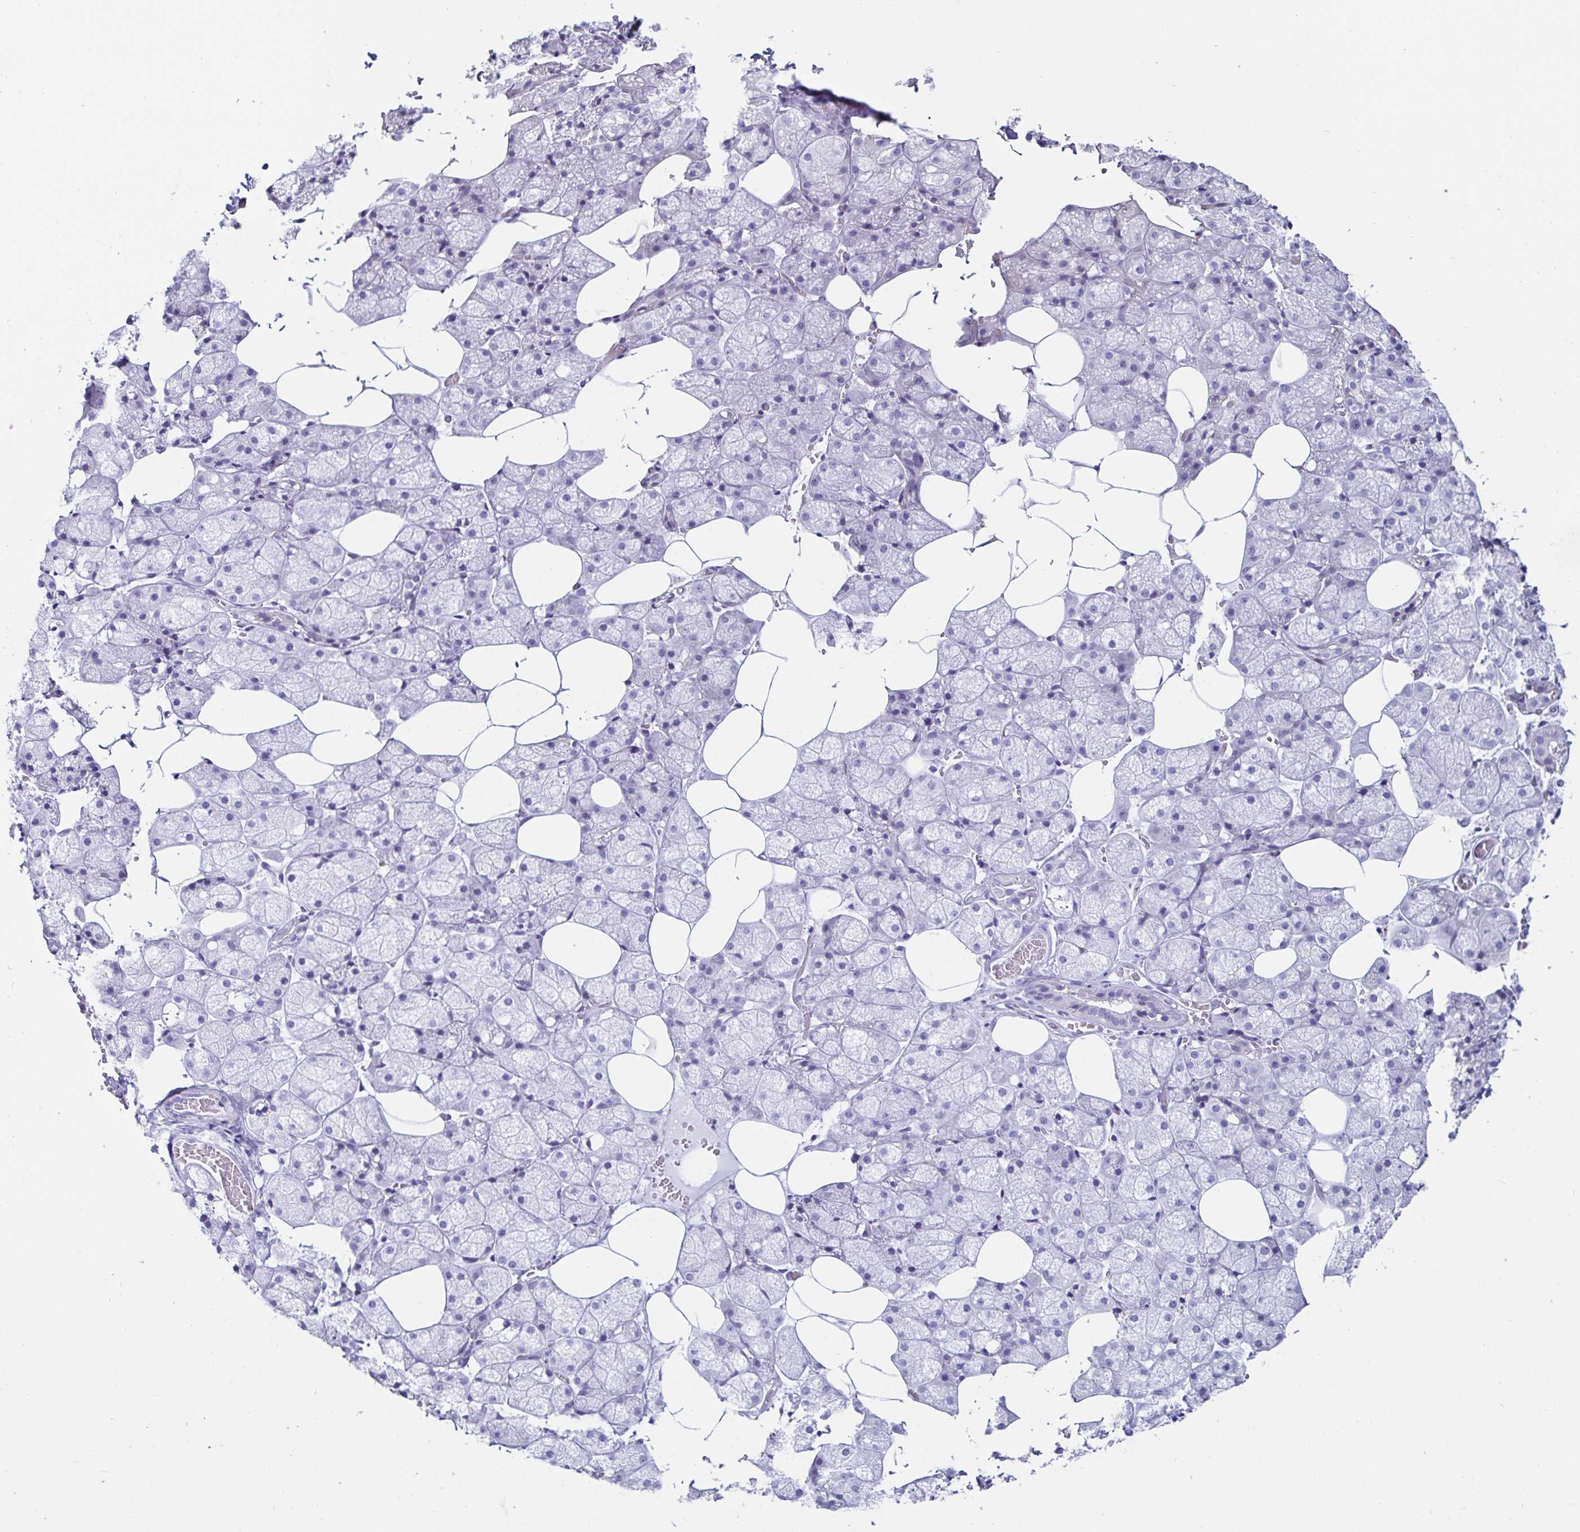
{"staining": {"intensity": "negative", "quantity": "none", "location": "none"}, "tissue": "salivary gland", "cell_type": "Glandular cells", "image_type": "normal", "snomed": [{"axis": "morphology", "description": "Normal tissue, NOS"}, {"axis": "topography", "description": "Salivary gland"}, {"axis": "topography", "description": "Peripheral nerve tissue"}], "caption": "This is a image of IHC staining of benign salivary gland, which shows no staining in glandular cells. The staining is performed using DAB brown chromogen with nuclei counter-stained in using hematoxylin.", "gene": "C4orf17", "patient": {"sex": "male", "age": 38}}